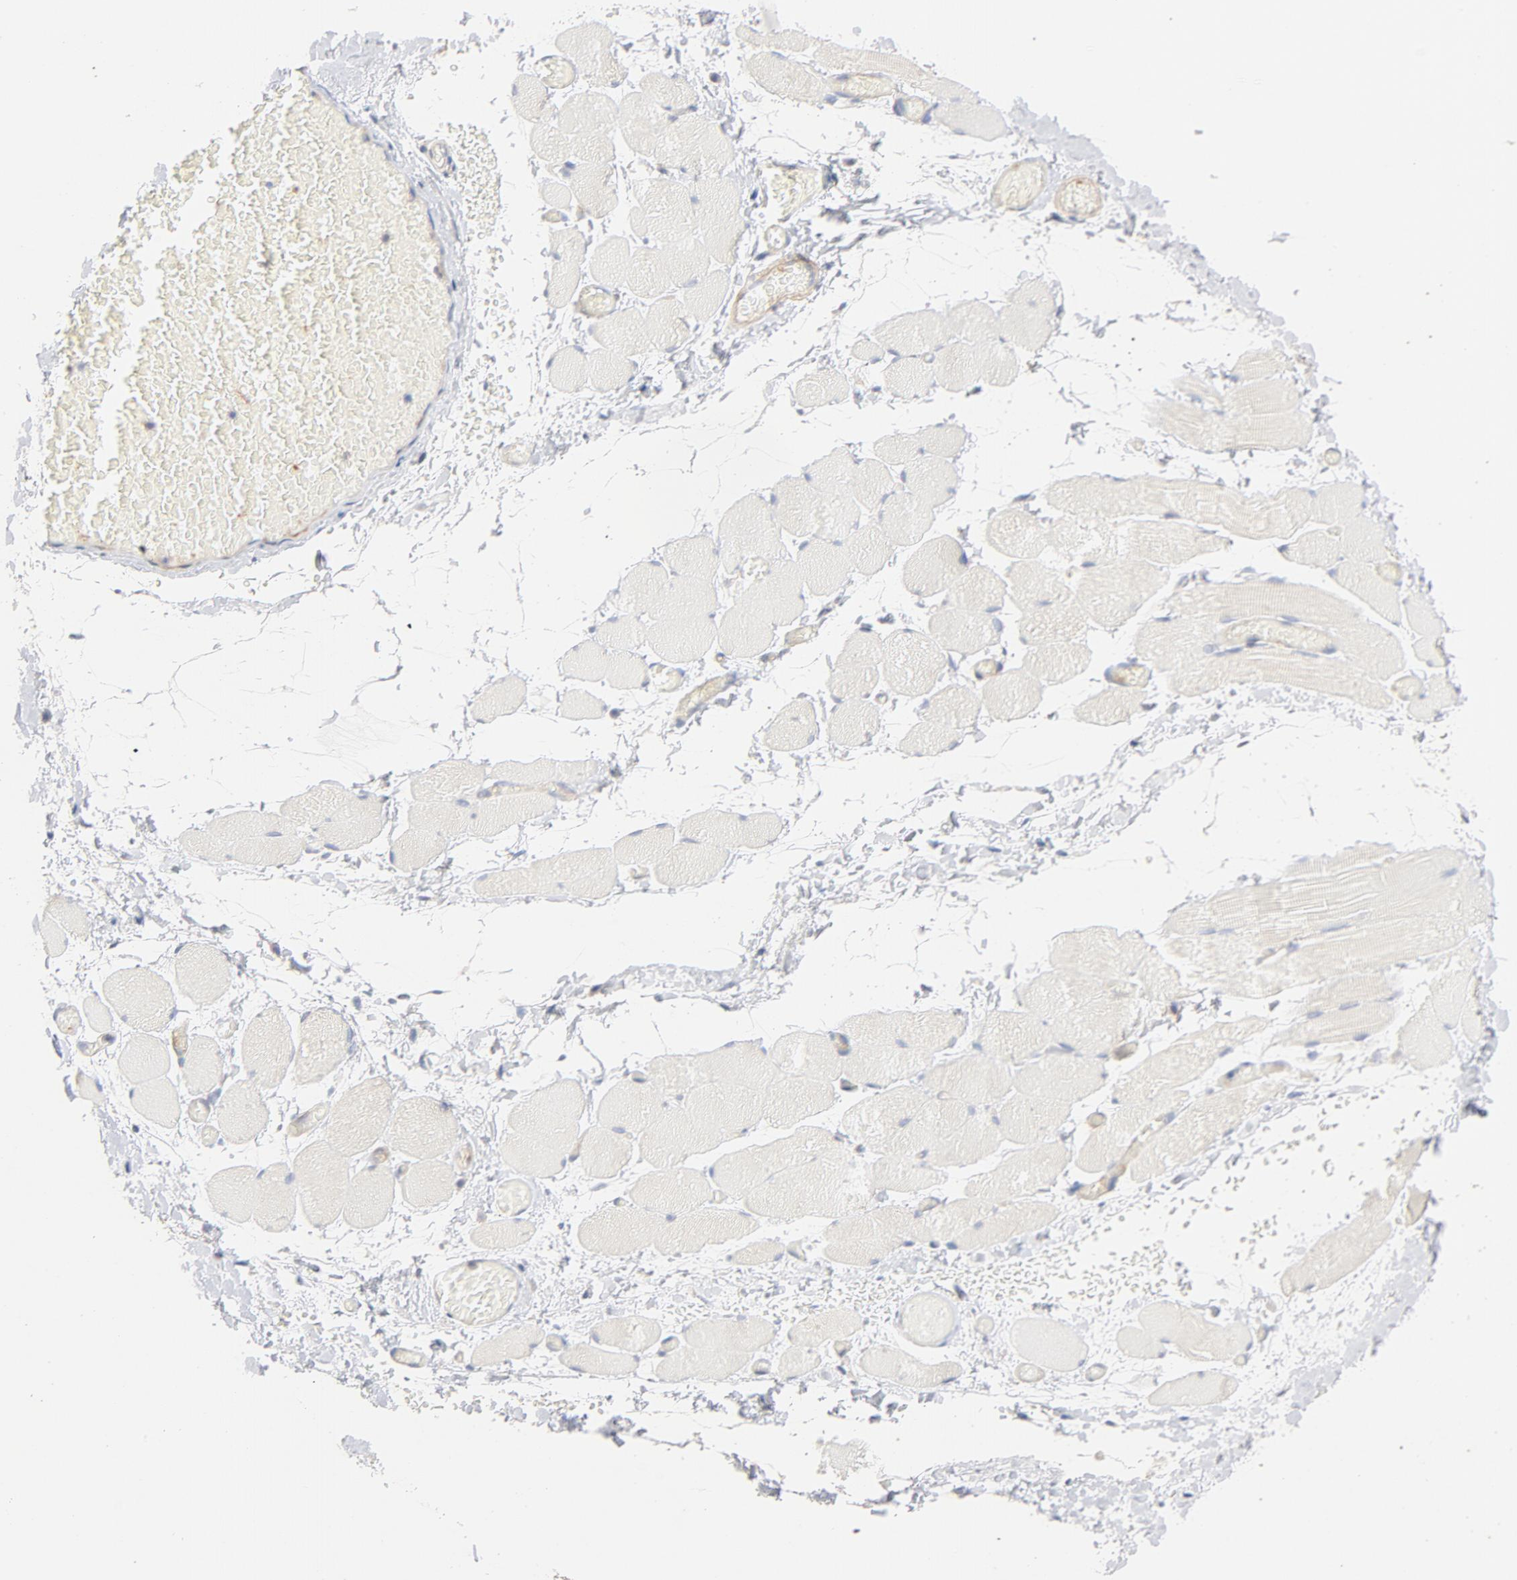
{"staining": {"intensity": "negative", "quantity": "none", "location": "none"}, "tissue": "skeletal muscle", "cell_type": "Myocytes", "image_type": "normal", "snomed": [{"axis": "morphology", "description": "Normal tissue, NOS"}, {"axis": "topography", "description": "Skeletal muscle"}, {"axis": "topography", "description": "Soft tissue"}], "caption": "Immunohistochemistry (IHC) image of unremarkable skeletal muscle: human skeletal muscle stained with DAB exhibits no significant protein expression in myocytes. The staining was performed using DAB (3,3'-diaminobenzidine) to visualize the protein expression in brown, while the nuclei were stained in blue with hematoxylin (Magnification: 20x).", "gene": "STRN3", "patient": {"sex": "female", "age": 58}}